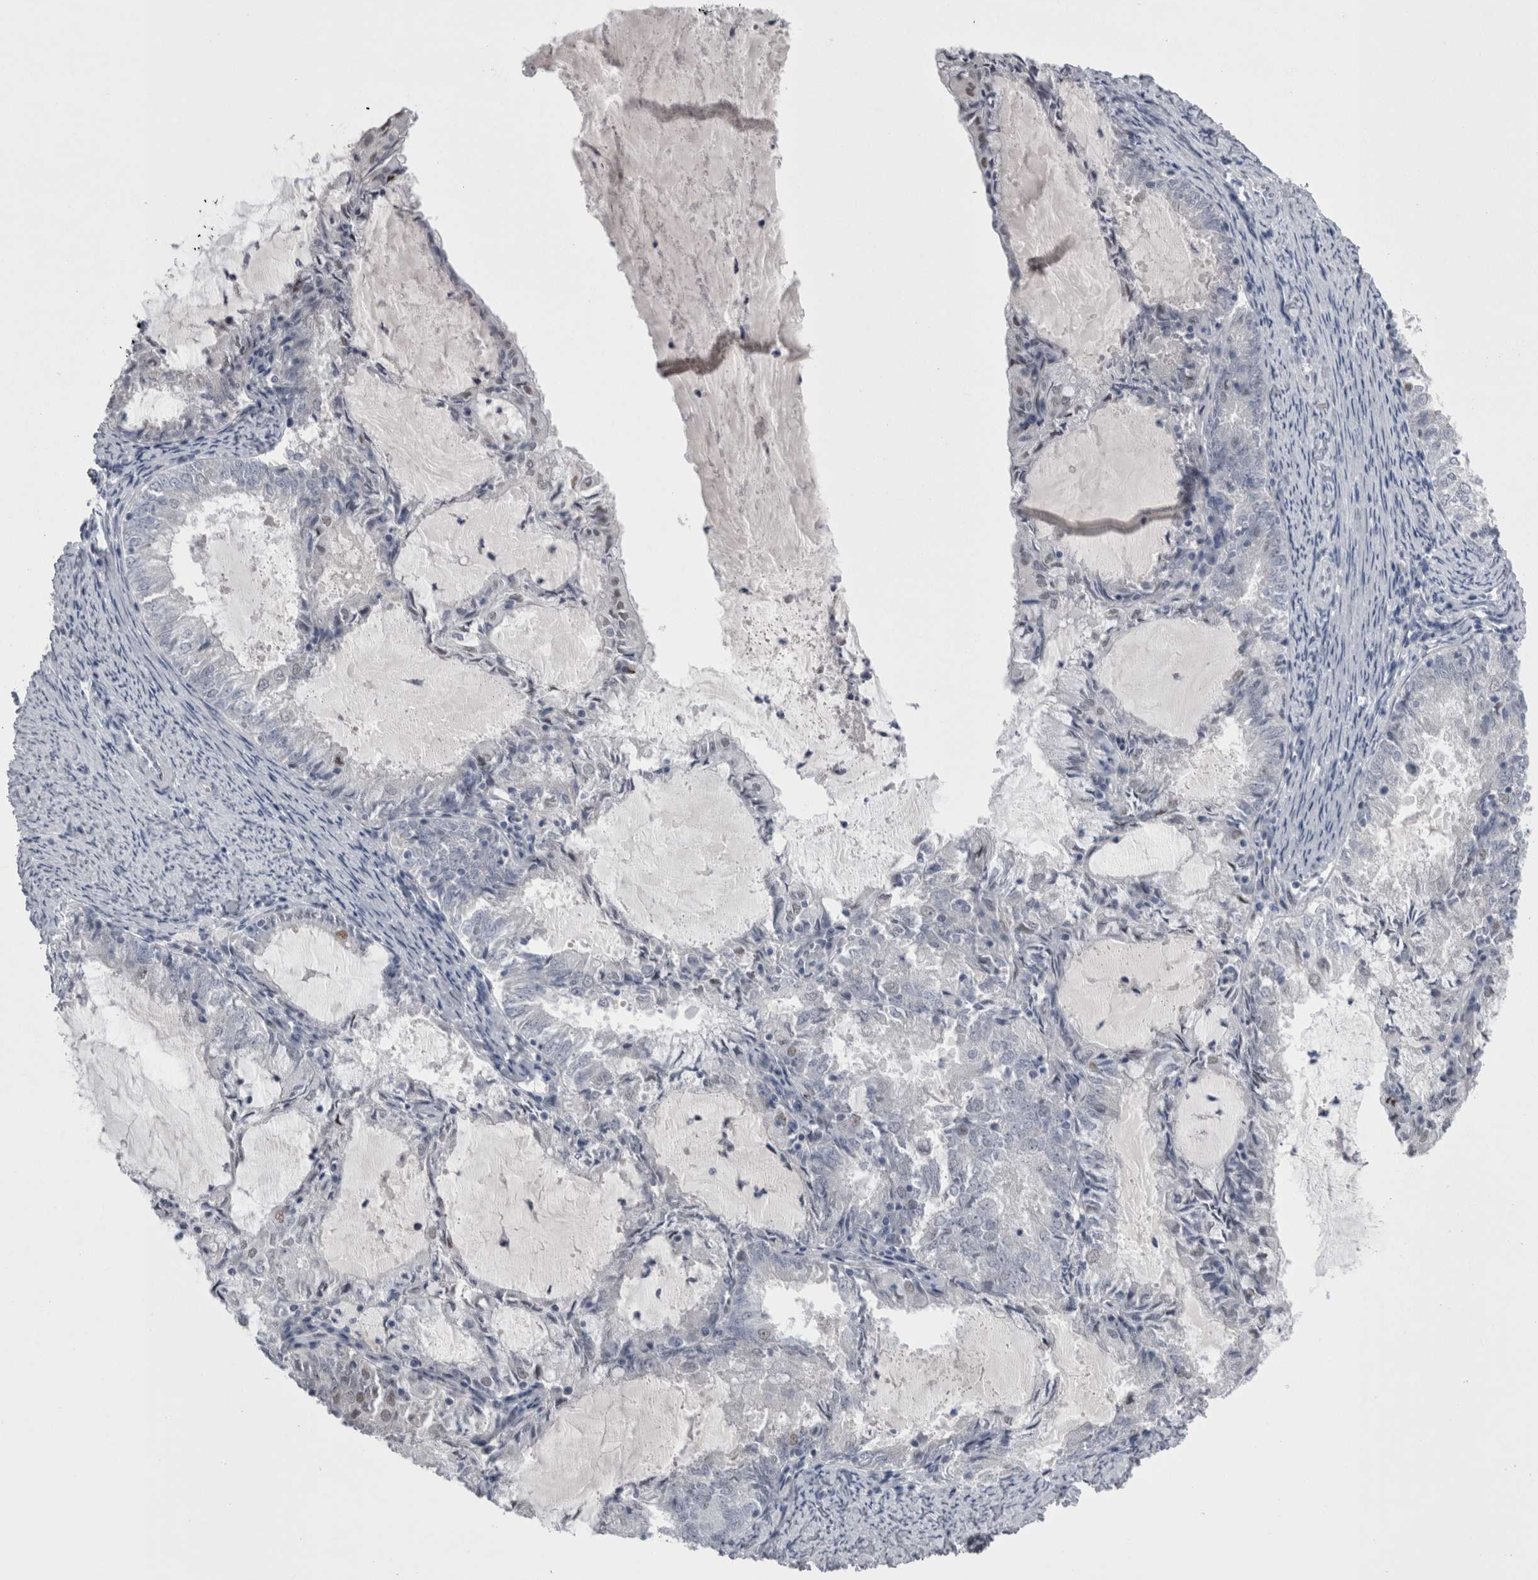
{"staining": {"intensity": "negative", "quantity": "none", "location": "none"}, "tissue": "endometrial cancer", "cell_type": "Tumor cells", "image_type": "cancer", "snomed": [{"axis": "morphology", "description": "Adenocarcinoma, NOS"}, {"axis": "topography", "description": "Endometrium"}], "caption": "High magnification brightfield microscopy of endometrial adenocarcinoma stained with DAB (brown) and counterstained with hematoxylin (blue): tumor cells show no significant expression. (Stains: DAB immunohistochemistry (IHC) with hematoxylin counter stain, Microscopy: brightfield microscopy at high magnification).", "gene": "C1orf54", "patient": {"sex": "female", "age": 57}}